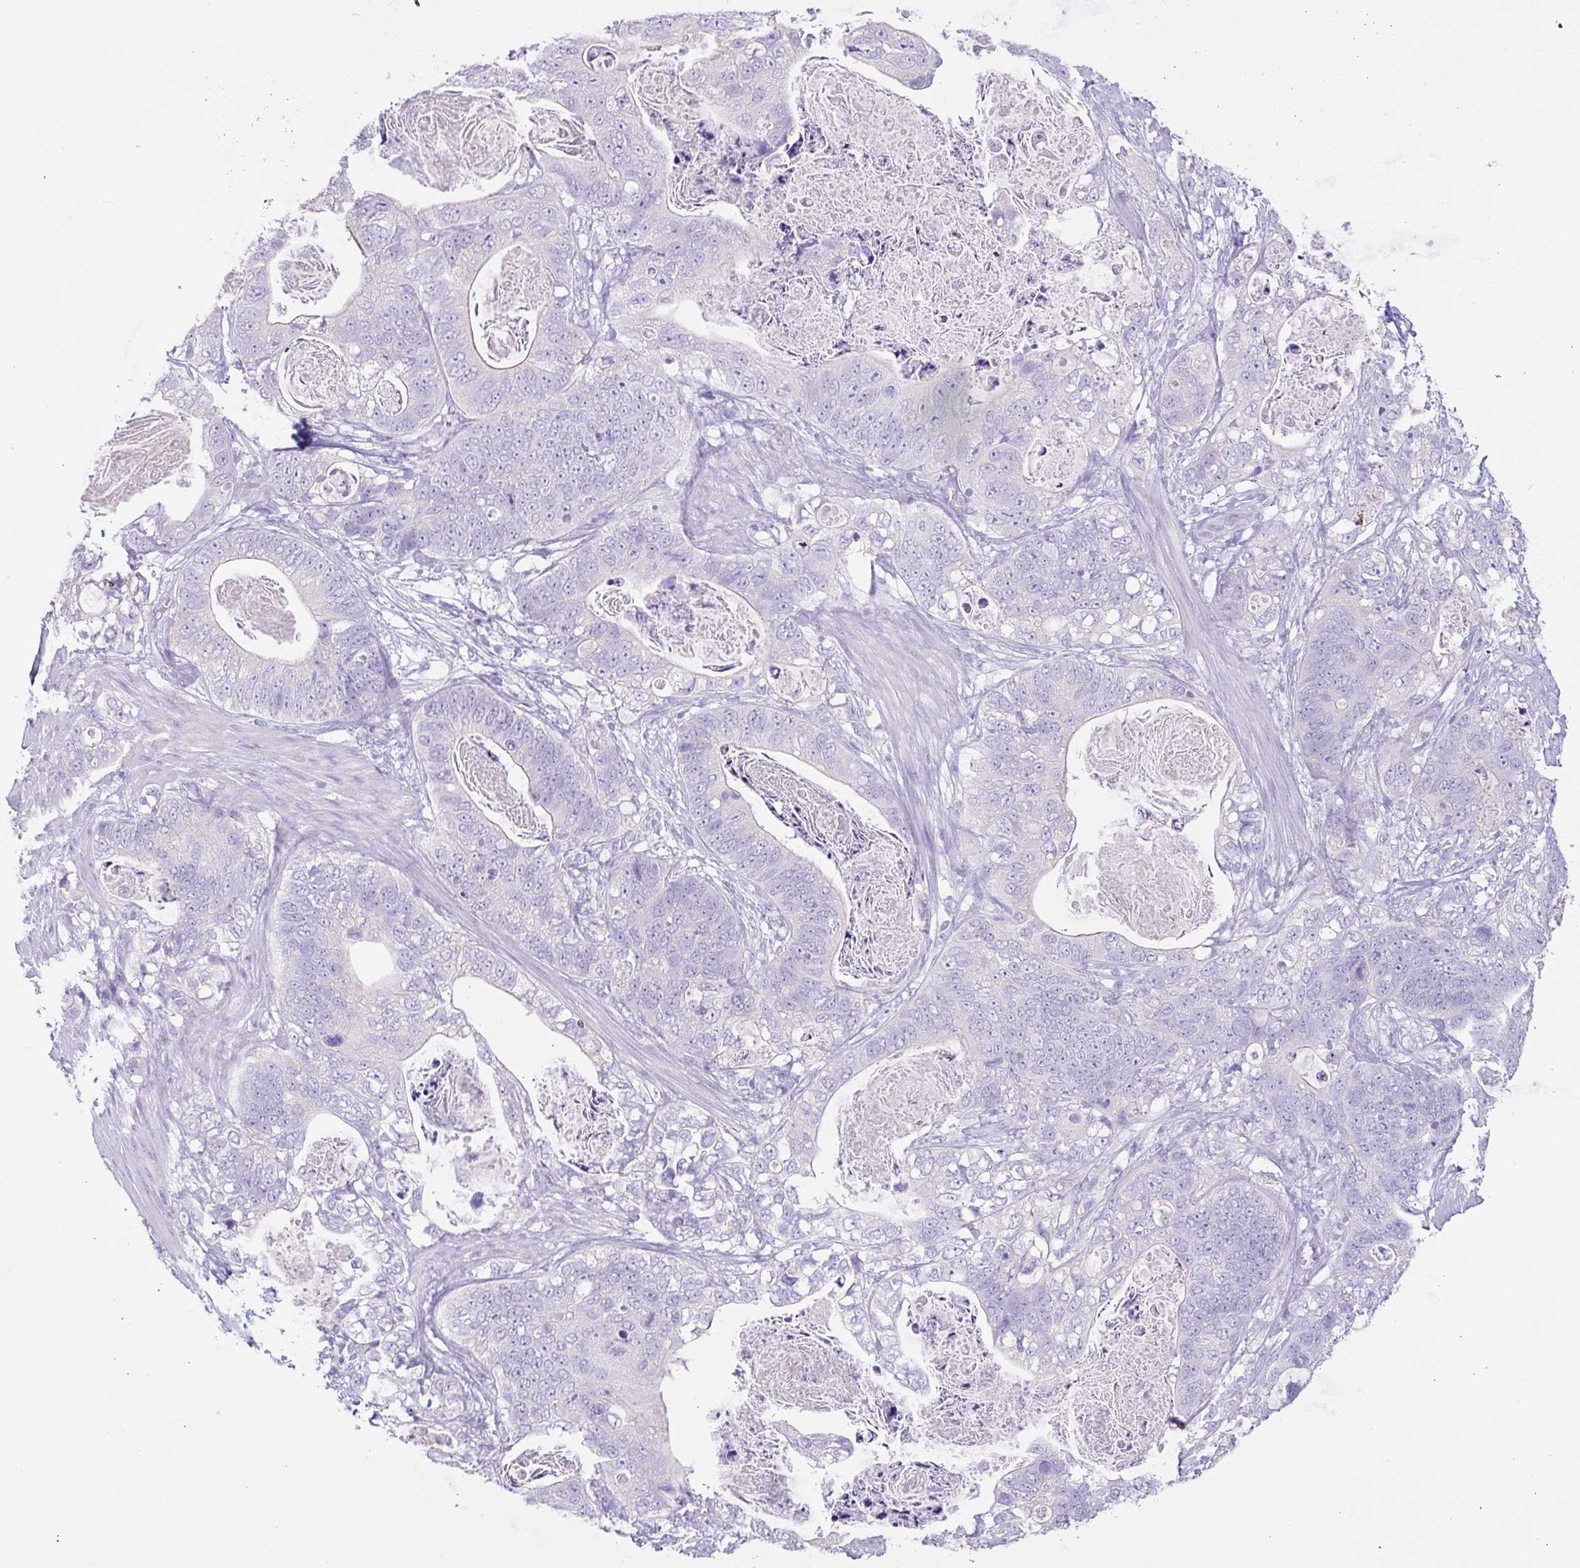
{"staining": {"intensity": "negative", "quantity": "none", "location": "none"}, "tissue": "stomach cancer", "cell_type": "Tumor cells", "image_type": "cancer", "snomed": [{"axis": "morphology", "description": "Normal tissue, NOS"}, {"axis": "morphology", "description": "Adenocarcinoma, NOS"}, {"axis": "topography", "description": "Stomach"}], "caption": "A high-resolution photomicrograph shows immunohistochemistry (IHC) staining of stomach cancer (adenocarcinoma), which reveals no significant expression in tumor cells.", "gene": "CST11", "patient": {"sex": "female", "age": 89}}